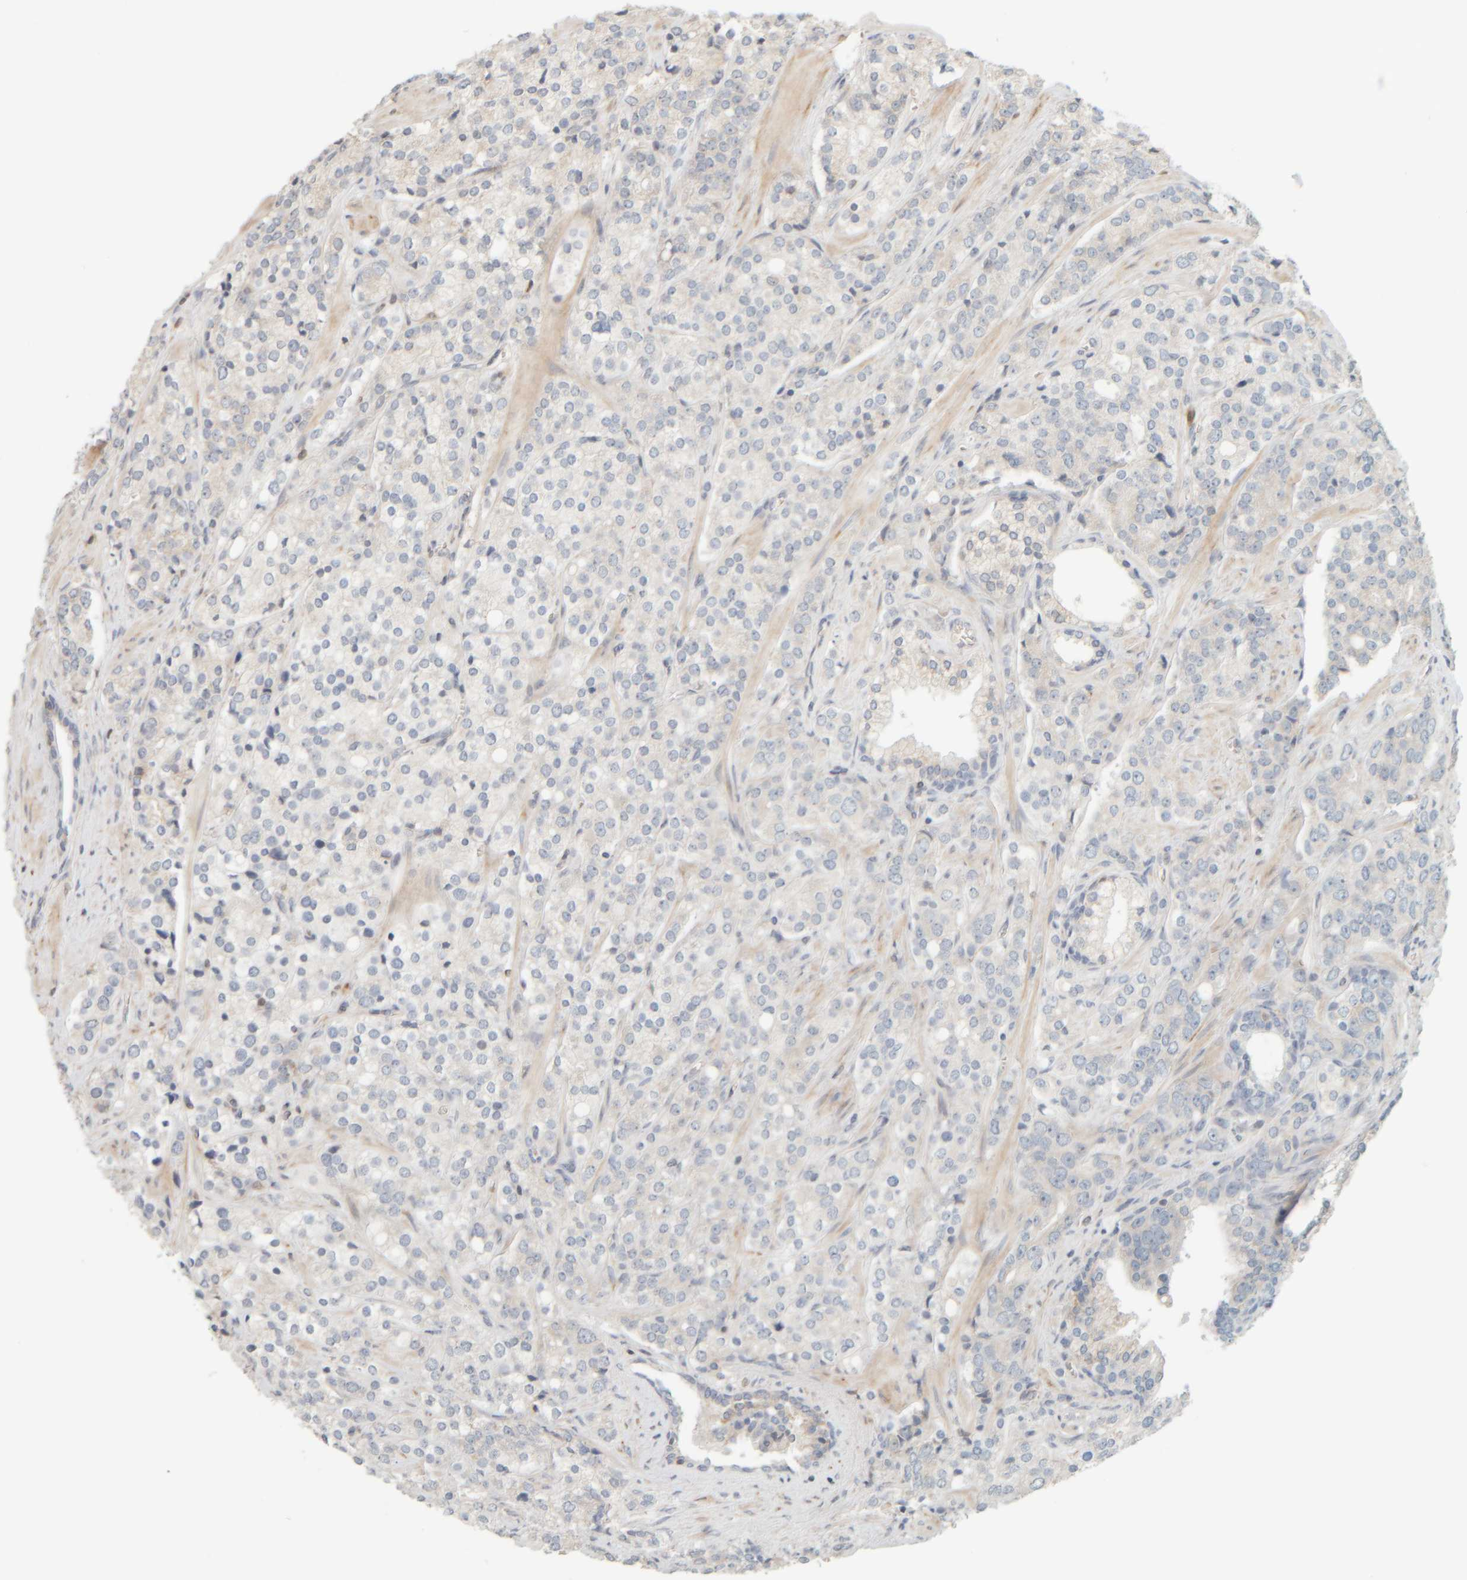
{"staining": {"intensity": "negative", "quantity": "none", "location": "none"}, "tissue": "prostate cancer", "cell_type": "Tumor cells", "image_type": "cancer", "snomed": [{"axis": "morphology", "description": "Adenocarcinoma, High grade"}, {"axis": "topography", "description": "Prostate"}], "caption": "There is no significant expression in tumor cells of prostate cancer.", "gene": "PTGES3L-AARSD1", "patient": {"sex": "male", "age": 71}}